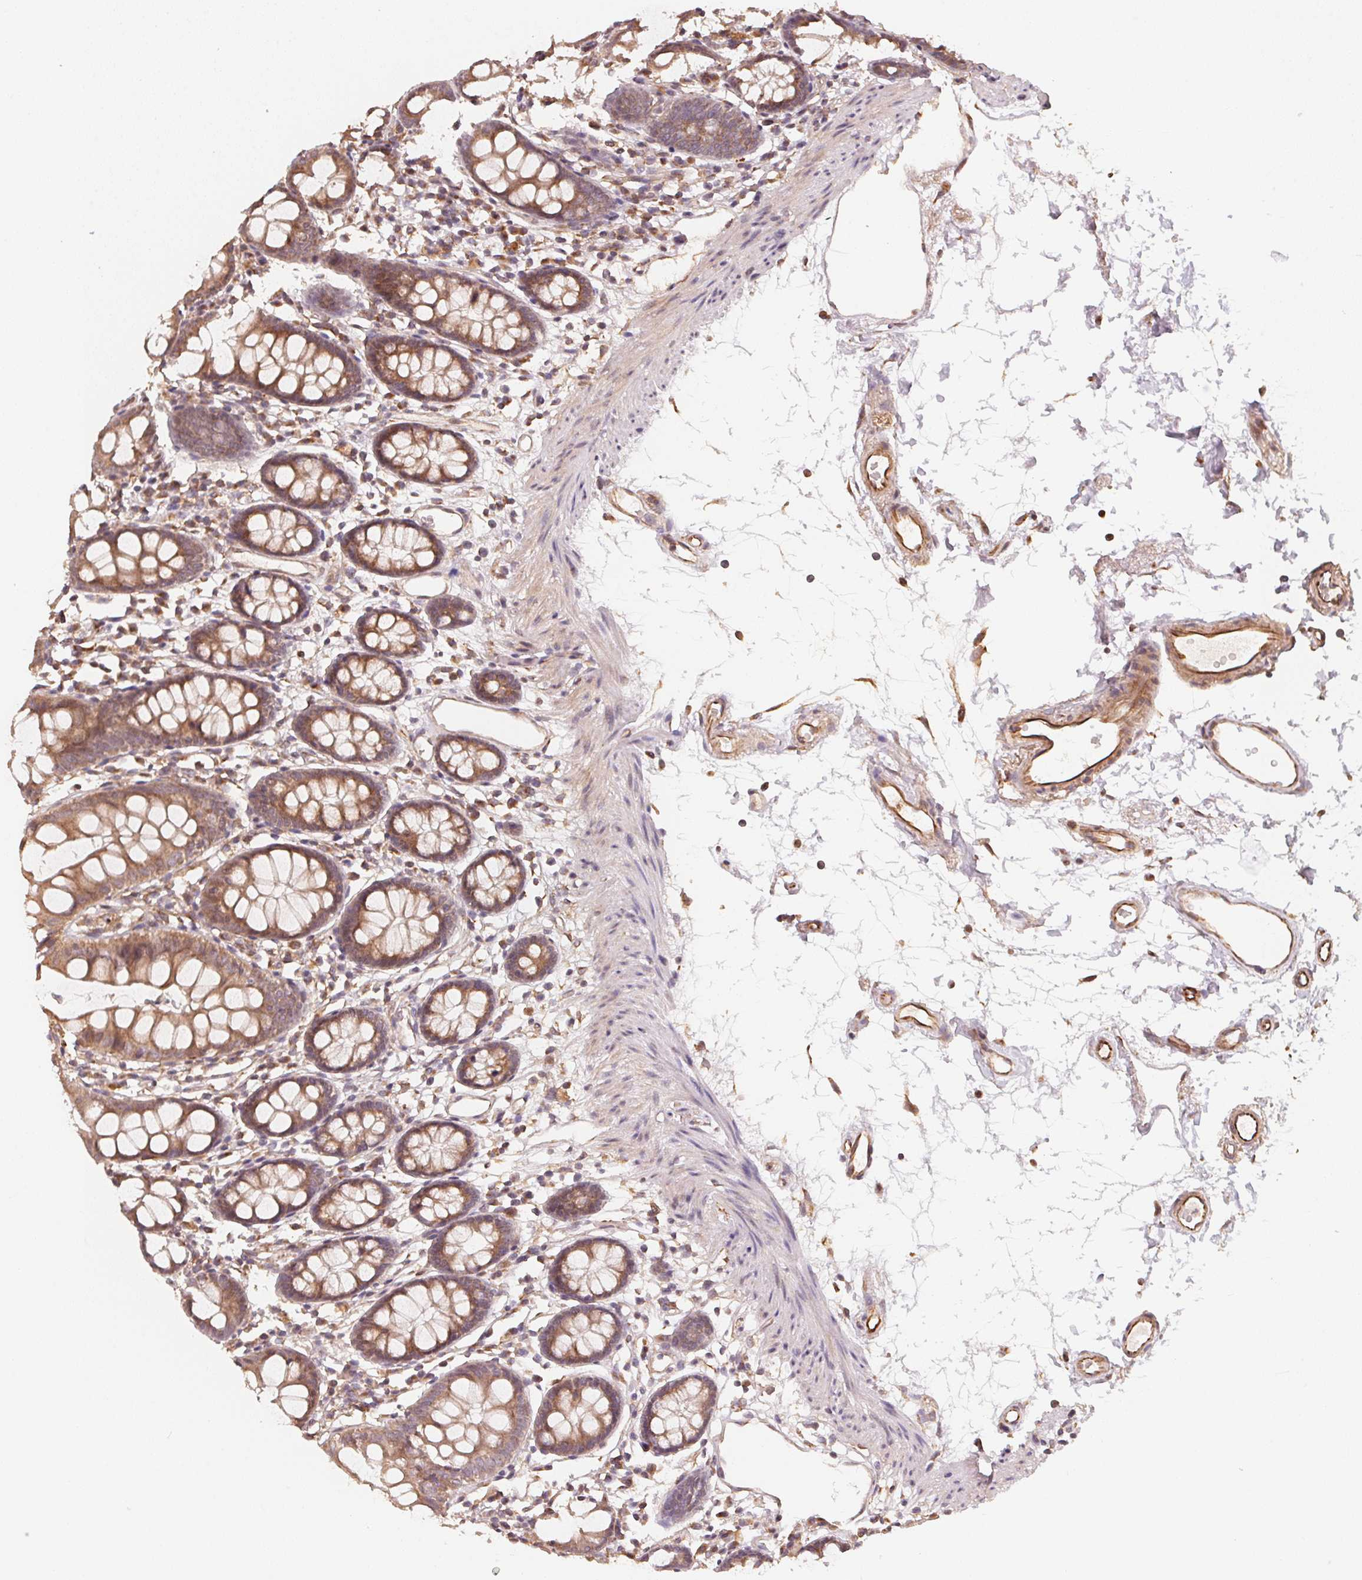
{"staining": {"intensity": "moderate", "quantity": ">75%", "location": "cytoplasmic/membranous"}, "tissue": "colon", "cell_type": "Endothelial cells", "image_type": "normal", "snomed": [{"axis": "morphology", "description": "Normal tissue, NOS"}, {"axis": "topography", "description": "Colon"}], "caption": "This histopathology image exhibits unremarkable colon stained with immunohistochemistry (IHC) to label a protein in brown. The cytoplasmic/membranous of endothelial cells show moderate positivity for the protein. Nuclei are counter-stained blue.", "gene": "TSPAN12", "patient": {"sex": "female", "age": 84}}